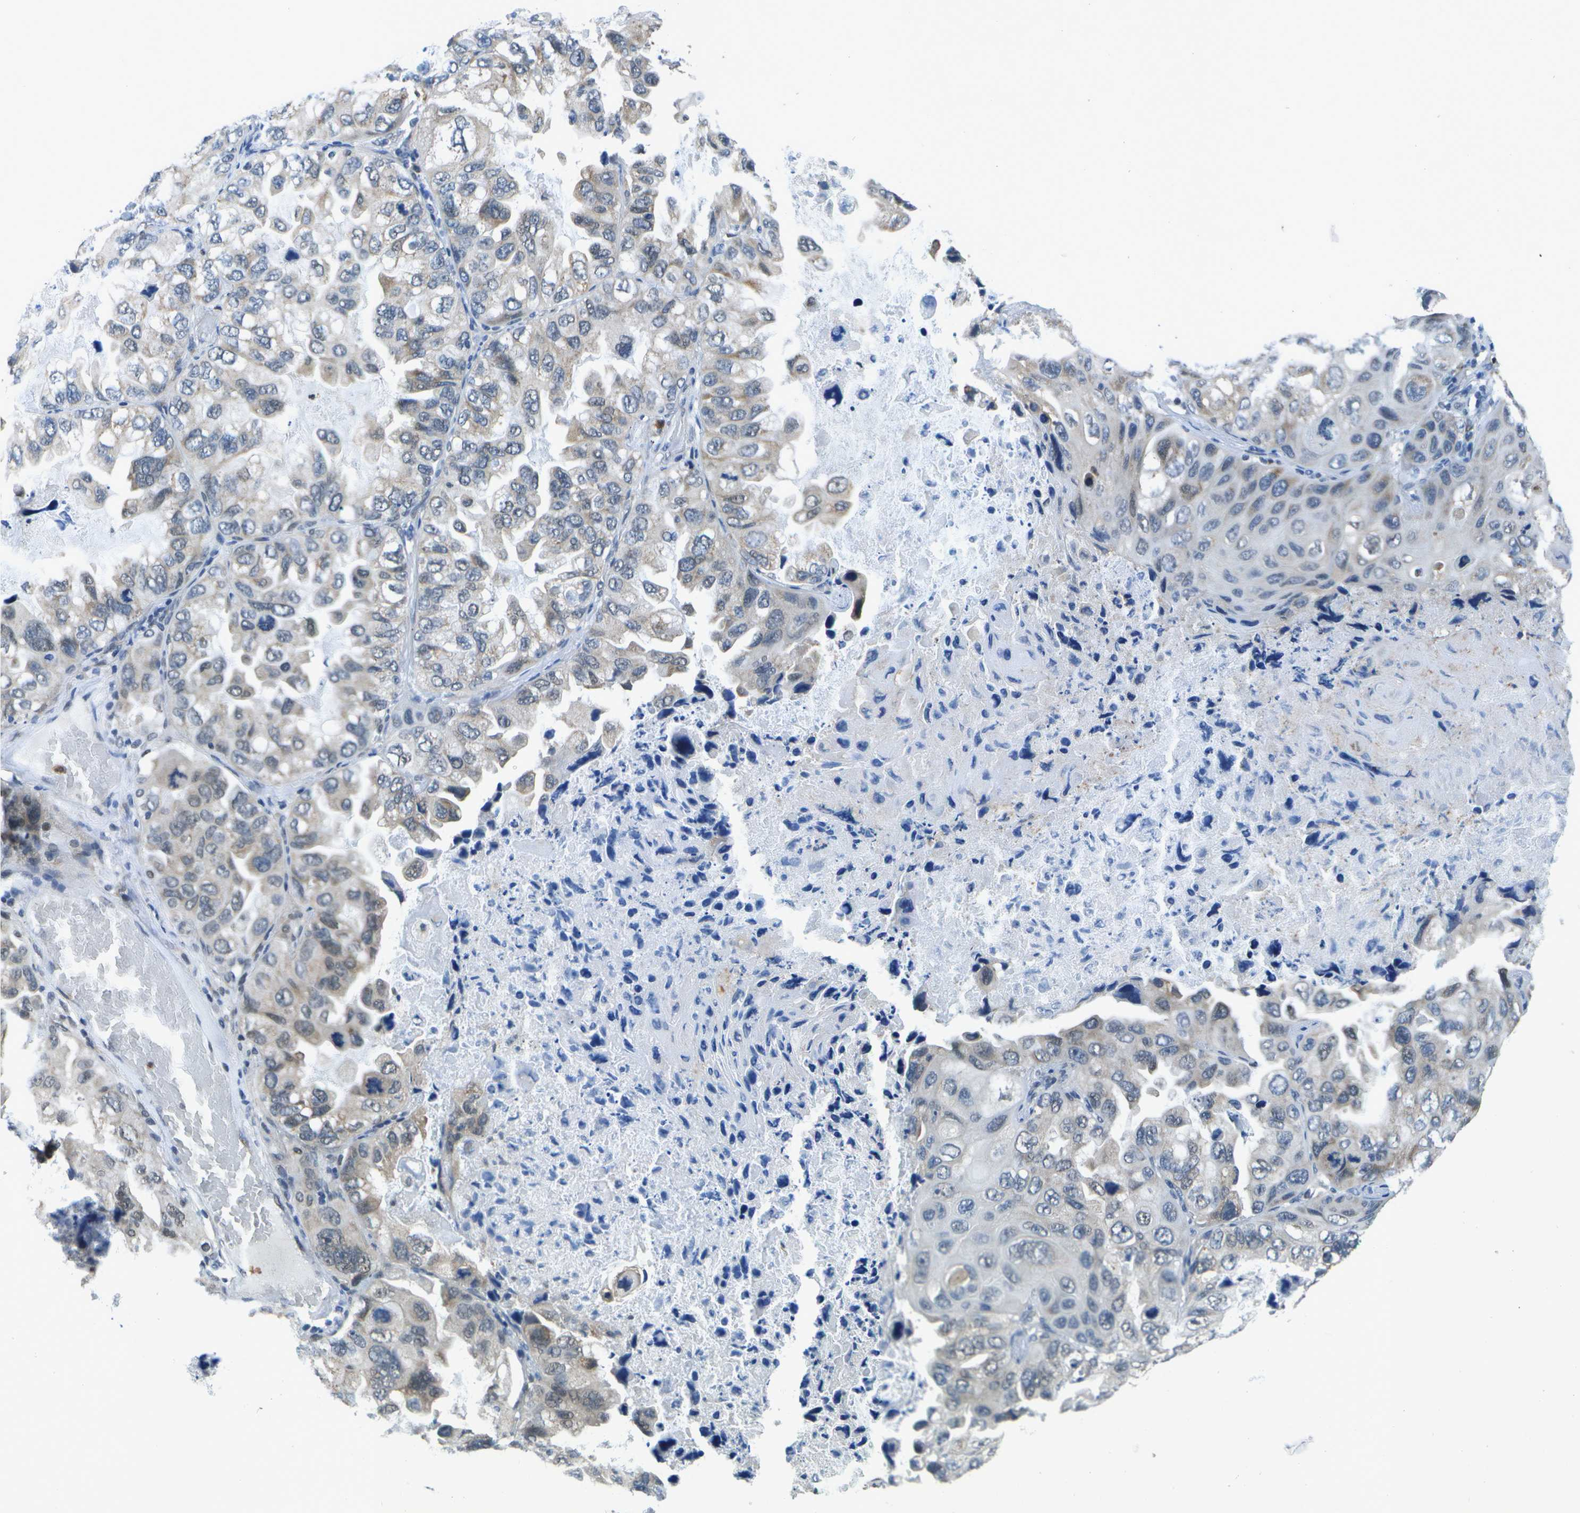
{"staining": {"intensity": "weak", "quantity": "<25%", "location": "cytoplasmic/membranous"}, "tissue": "lung cancer", "cell_type": "Tumor cells", "image_type": "cancer", "snomed": [{"axis": "morphology", "description": "Squamous cell carcinoma, NOS"}, {"axis": "topography", "description": "Lung"}], "caption": "The immunohistochemistry (IHC) image has no significant staining in tumor cells of squamous cell carcinoma (lung) tissue.", "gene": "DSE", "patient": {"sex": "female", "age": 73}}